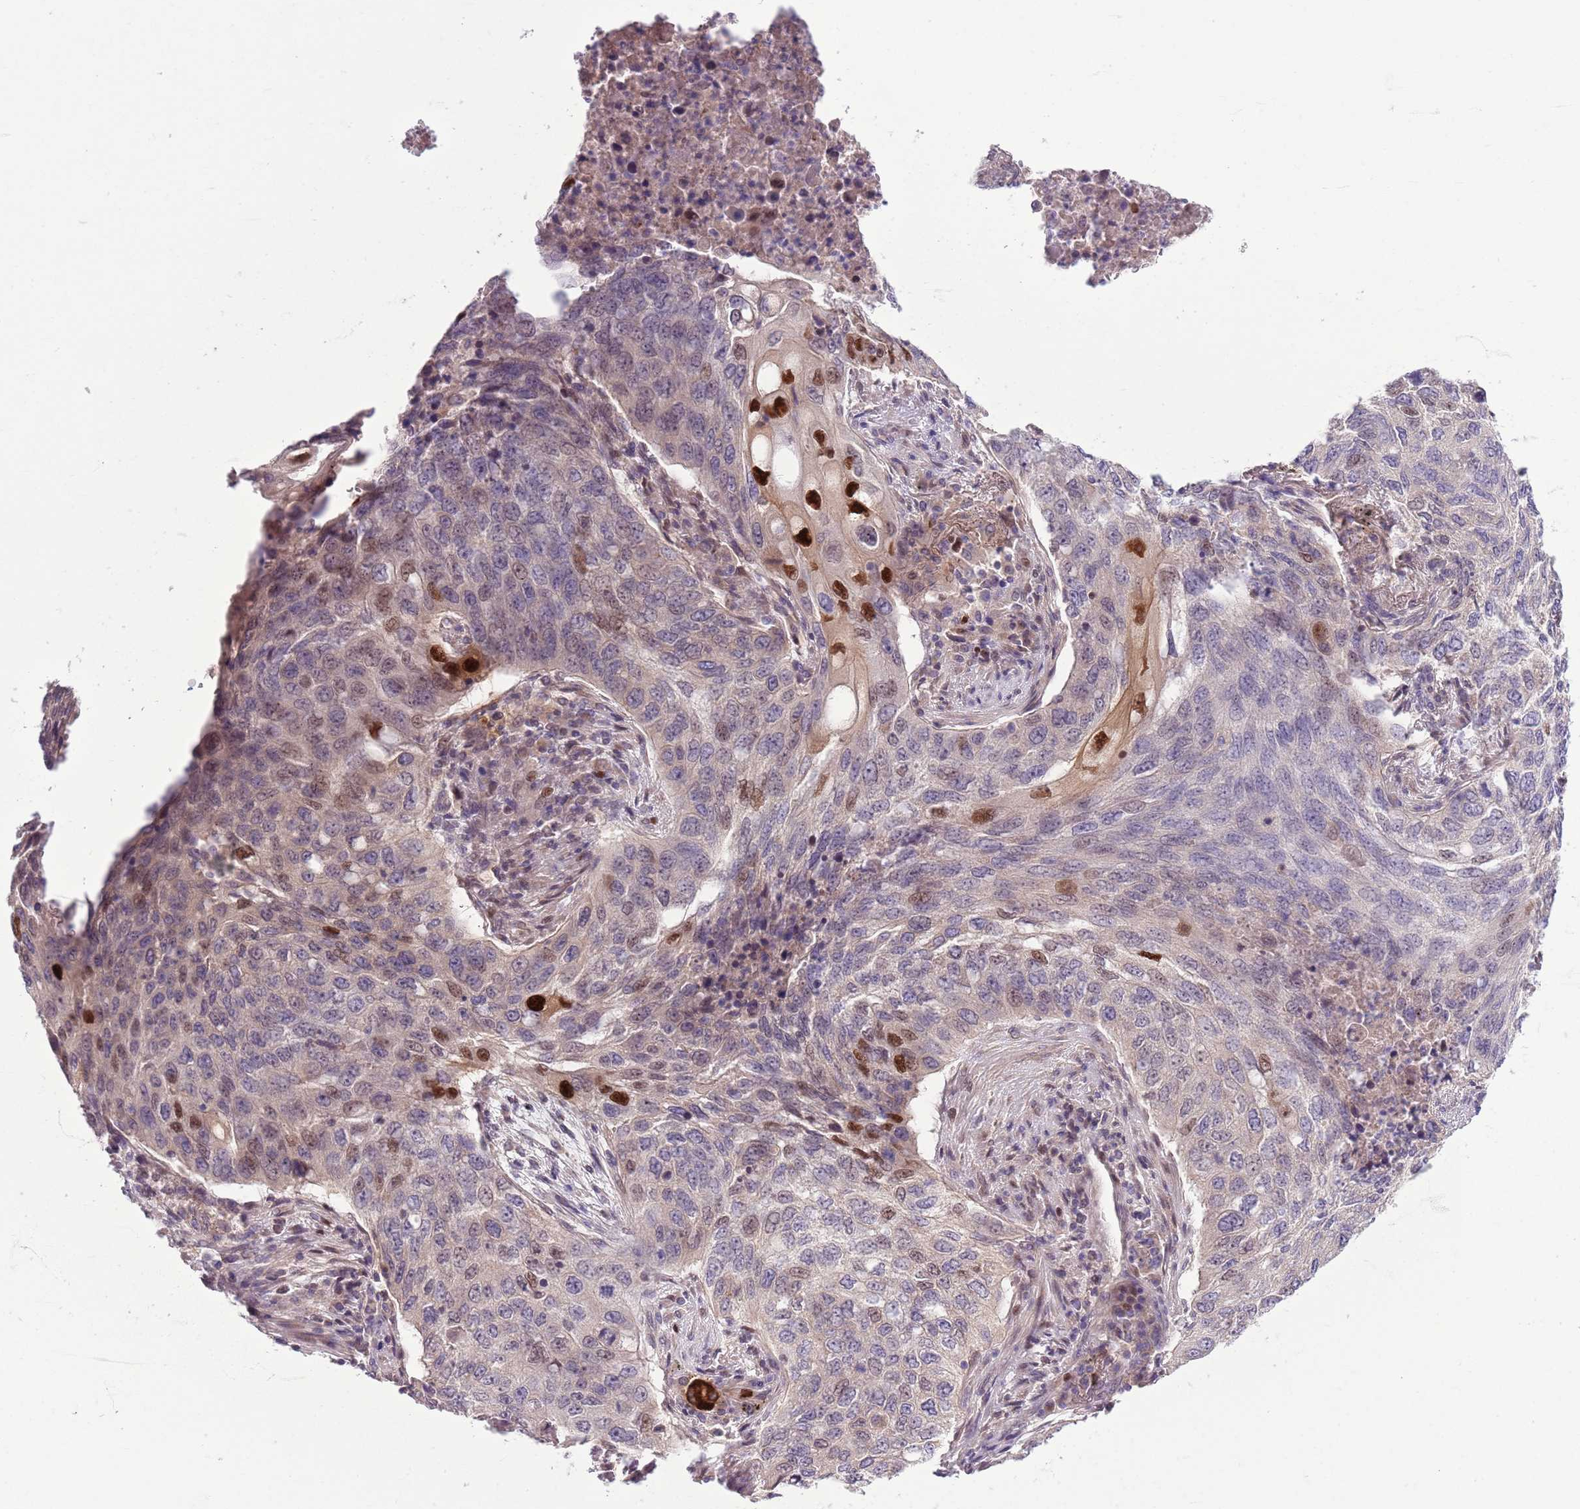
{"staining": {"intensity": "moderate", "quantity": "<25%", "location": "nuclear"}, "tissue": "lung cancer", "cell_type": "Tumor cells", "image_type": "cancer", "snomed": [{"axis": "morphology", "description": "Squamous cell carcinoma, NOS"}, {"axis": "topography", "description": "Lung"}], "caption": "A micrograph of human squamous cell carcinoma (lung) stained for a protein demonstrates moderate nuclear brown staining in tumor cells.", "gene": "CCND2", "patient": {"sex": "female", "age": 63}}